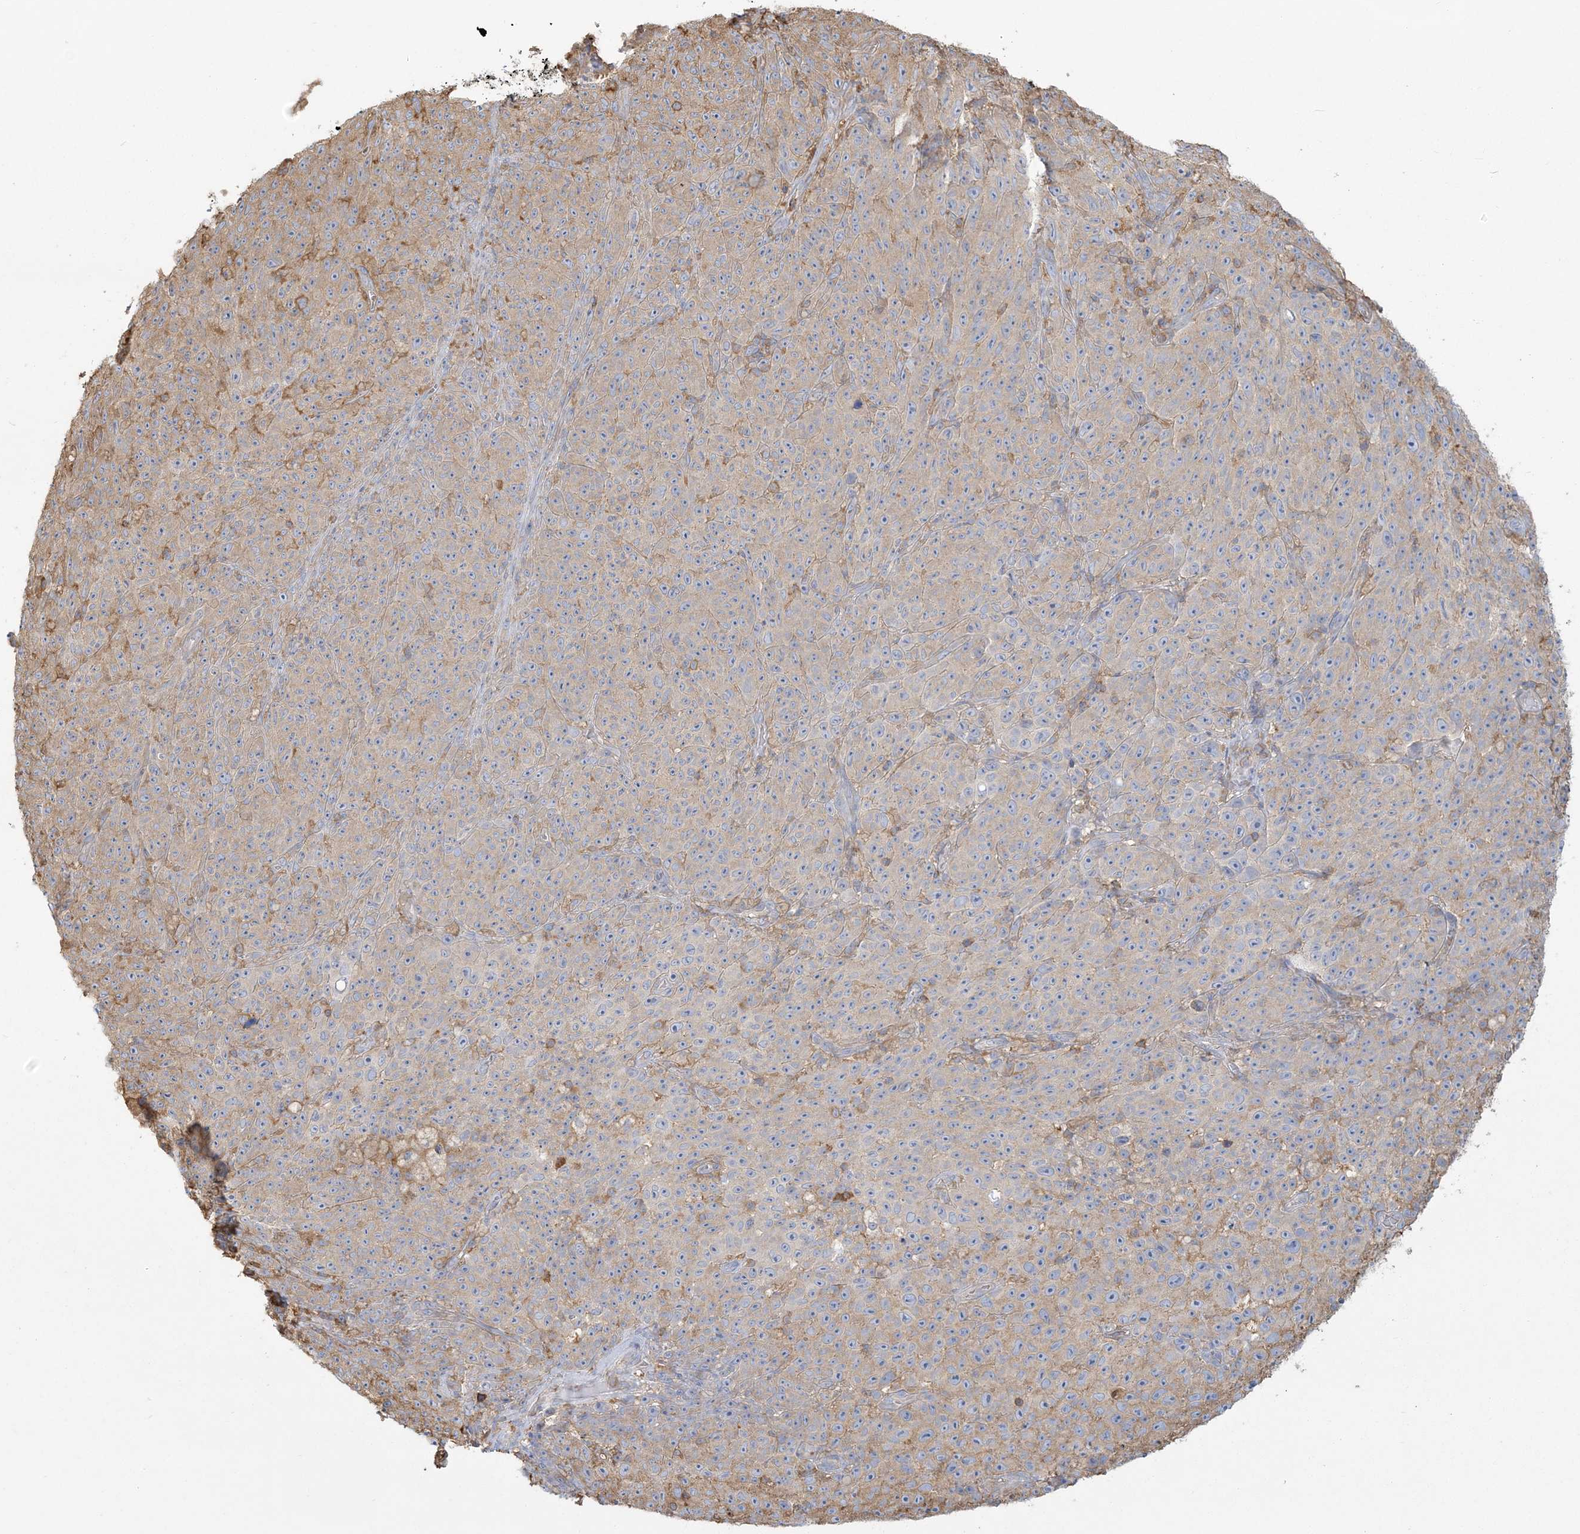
{"staining": {"intensity": "negative", "quantity": "none", "location": "none"}, "tissue": "melanoma", "cell_type": "Tumor cells", "image_type": "cancer", "snomed": [{"axis": "morphology", "description": "Malignant melanoma, NOS"}, {"axis": "topography", "description": "Skin"}], "caption": "IHC of melanoma exhibits no positivity in tumor cells.", "gene": "ANKS1A", "patient": {"sex": "female", "age": 82}}